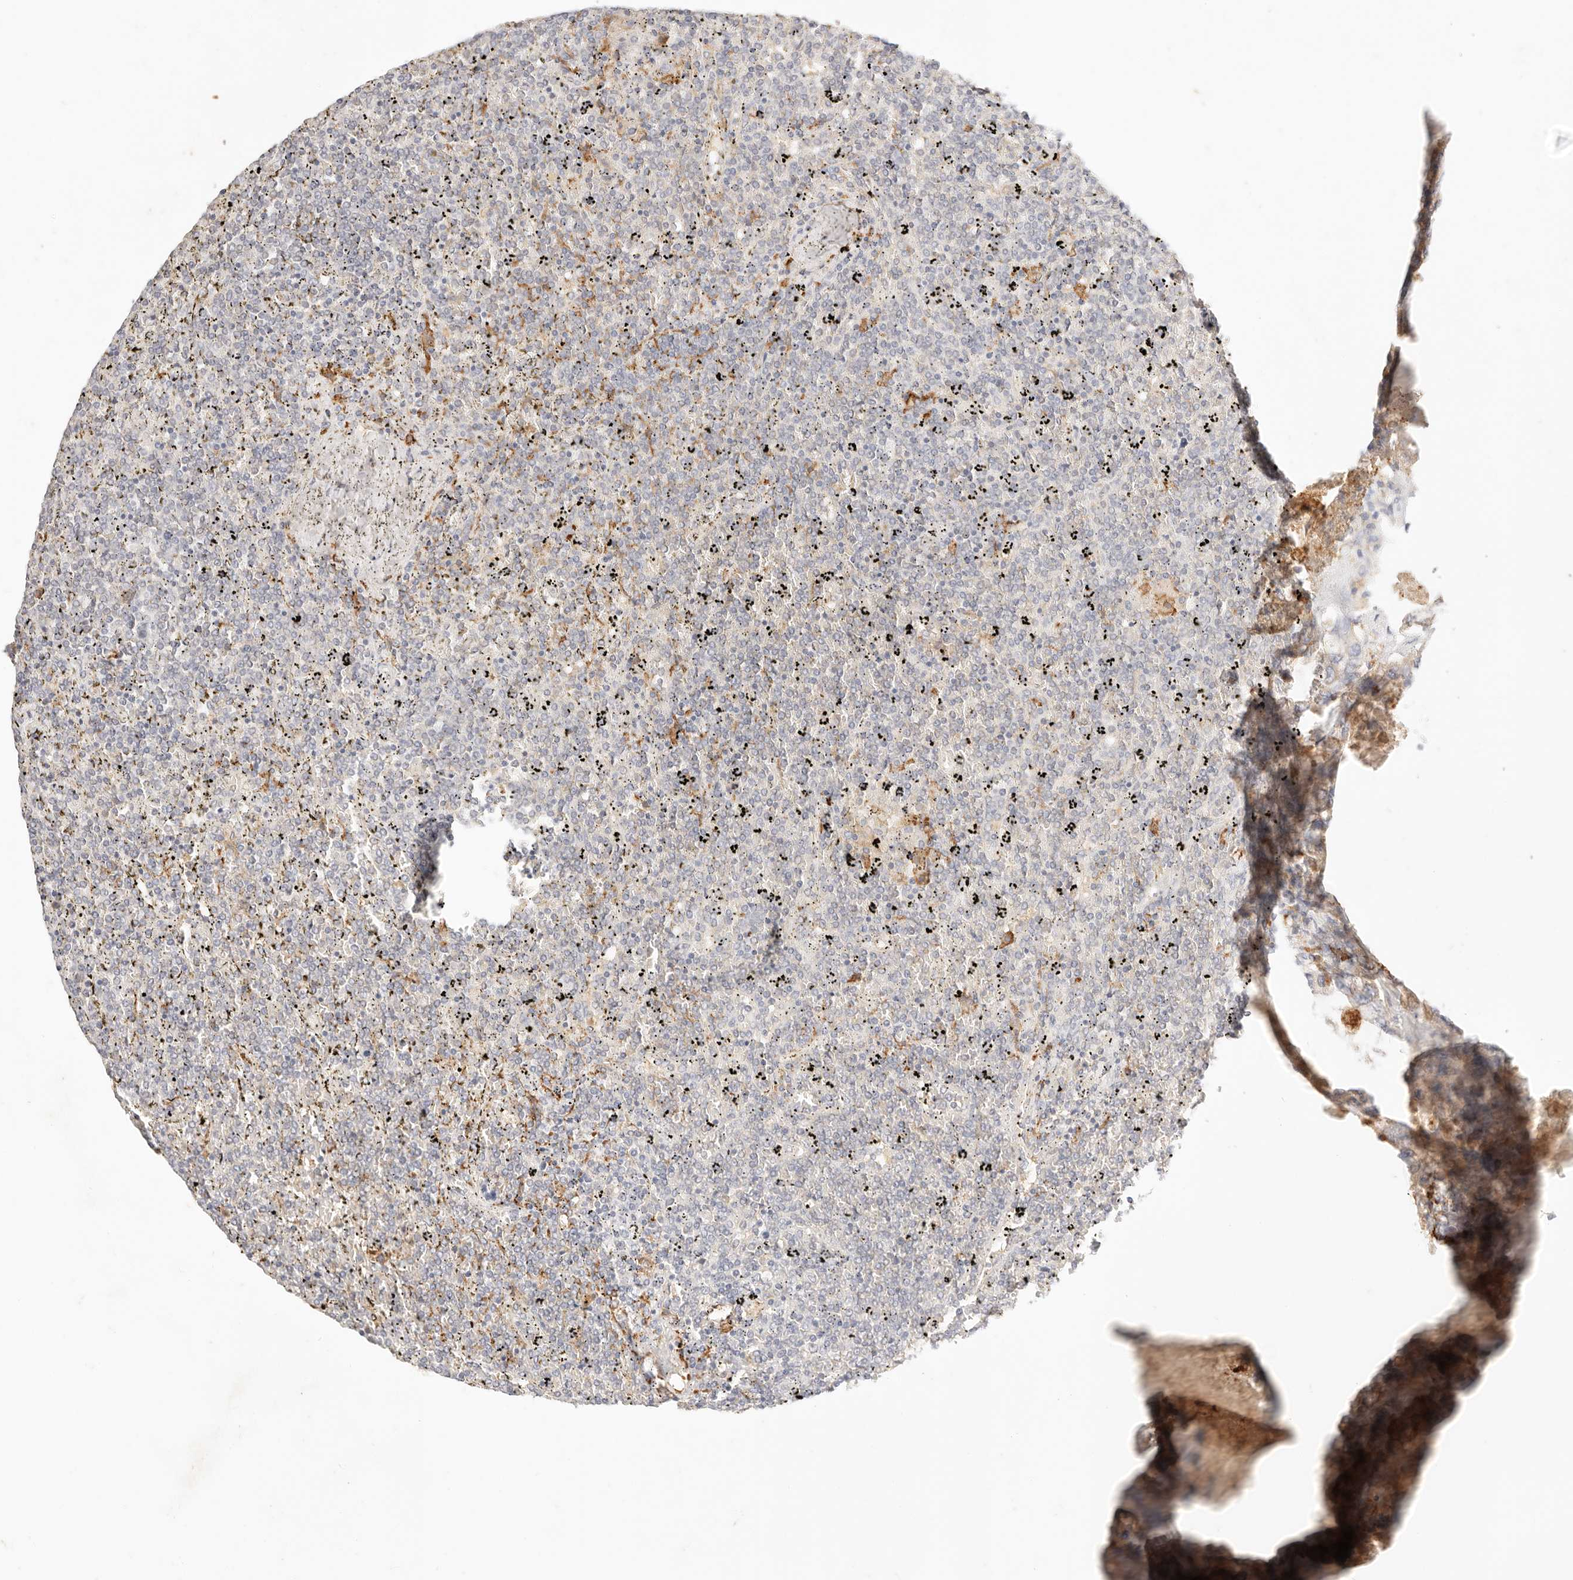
{"staining": {"intensity": "negative", "quantity": "none", "location": "none"}, "tissue": "lymphoma", "cell_type": "Tumor cells", "image_type": "cancer", "snomed": [{"axis": "morphology", "description": "Malignant lymphoma, non-Hodgkin's type, Low grade"}, {"axis": "topography", "description": "Spleen"}], "caption": "This is an immunohistochemistry histopathology image of low-grade malignant lymphoma, non-Hodgkin's type. There is no expression in tumor cells.", "gene": "HK2", "patient": {"sex": "female", "age": 19}}